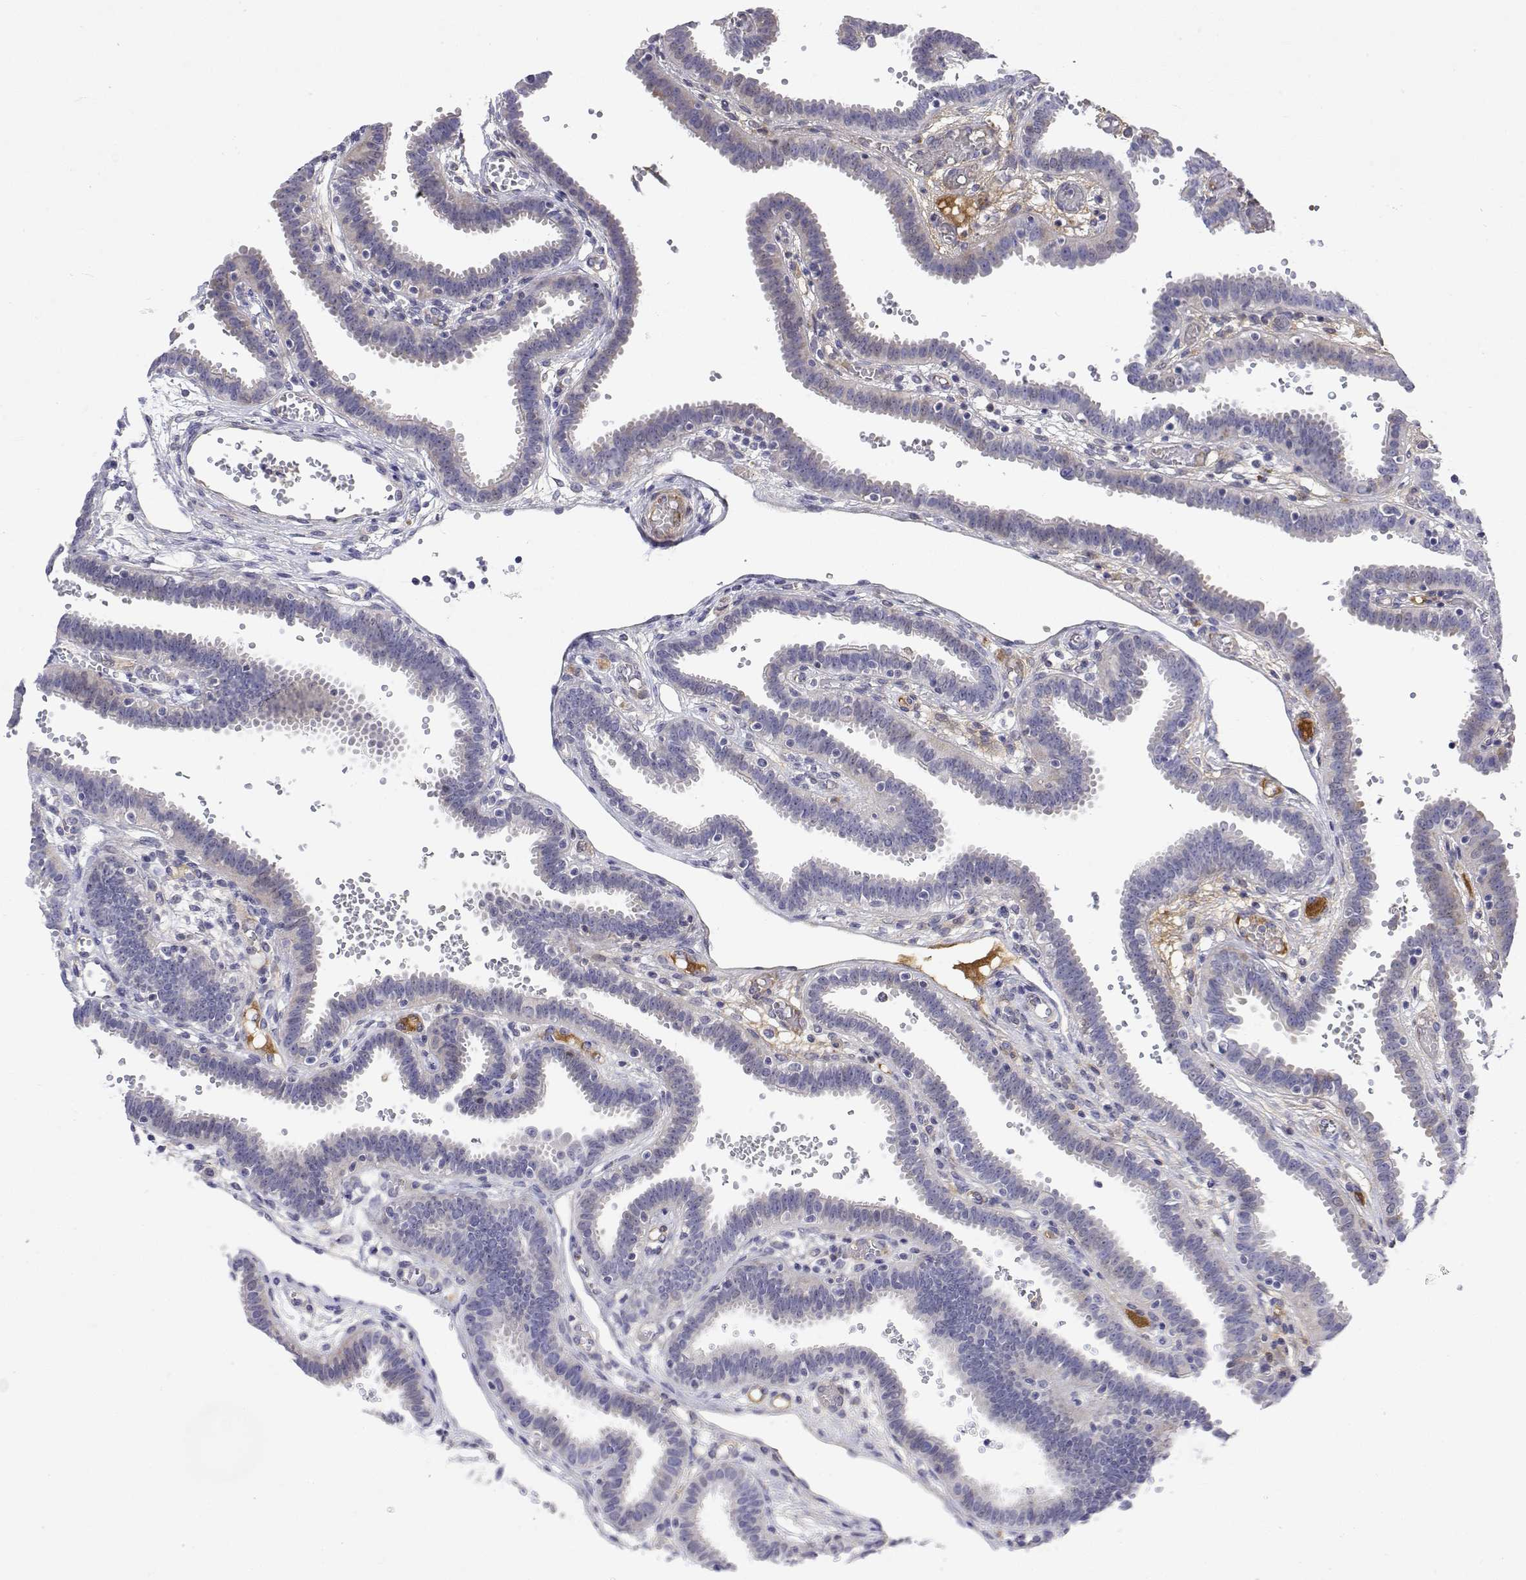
{"staining": {"intensity": "negative", "quantity": "none", "location": "none"}, "tissue": "fallopian tube", "cell_type": "Glandular cells", "image_type": "normal", "snomed": [{"axis": "morphology", "description": "Normal tissue, NOS"}, {"axis": "topography", "description": "Fallopian tube"}], "caption": "Glandular cells are negative for brown protein staining in normal fallopian tube. The staining was performed using DAB to visualize the protein expression in brown, while the nuclei were stained in blue with hematoxylin (Magnification: 20x).", "gene": "GGACT", "patient": {"sex": "female", "age": 37}}